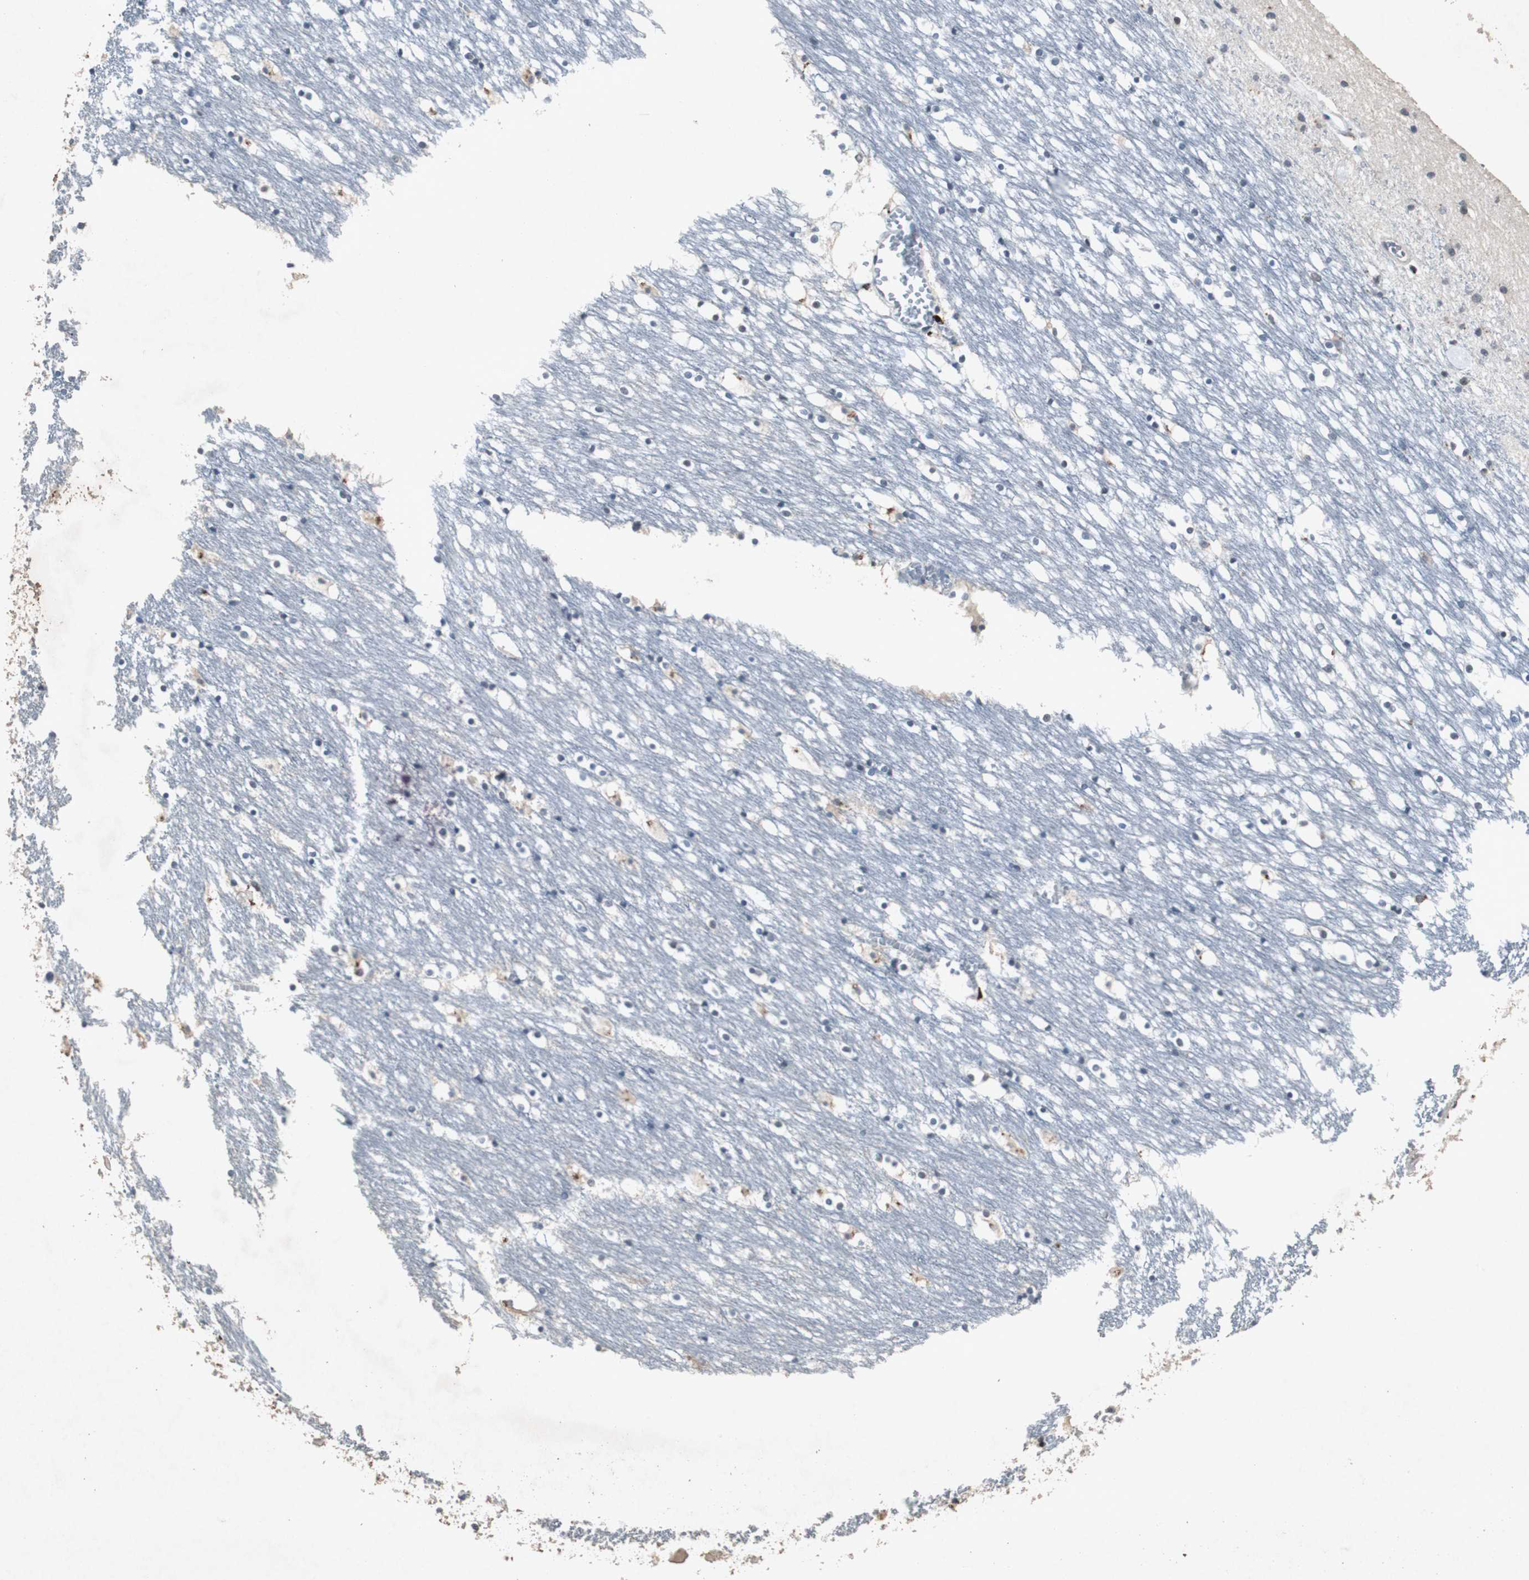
{"staining": {"intensity": "moderate", "quantity": "<25%", "location": "cytoplasmic/membranous"}, "tissue": "caudate", "cell_type": "Glial cells", "image_type": "normal", "snomed": [{"axis": "morphology", "description": "Normal tissue, NOS"}, {"axis": "topography", "description": "Lateral ventricle wall"}], "caption": "IHC staining of normal caudate, which demonstrates low levels of moderate cytoplasmic/membranous expression in approximately <25% of glial cells indicating moderate cytoplasmic/membranous protein staining. The staining was performed using DAB (brown) for protein detection and nuclei were counterstained in hematoxylin (blue).", "gene": "ADNP2", "patient": {"sex": "male", "age": 45}}